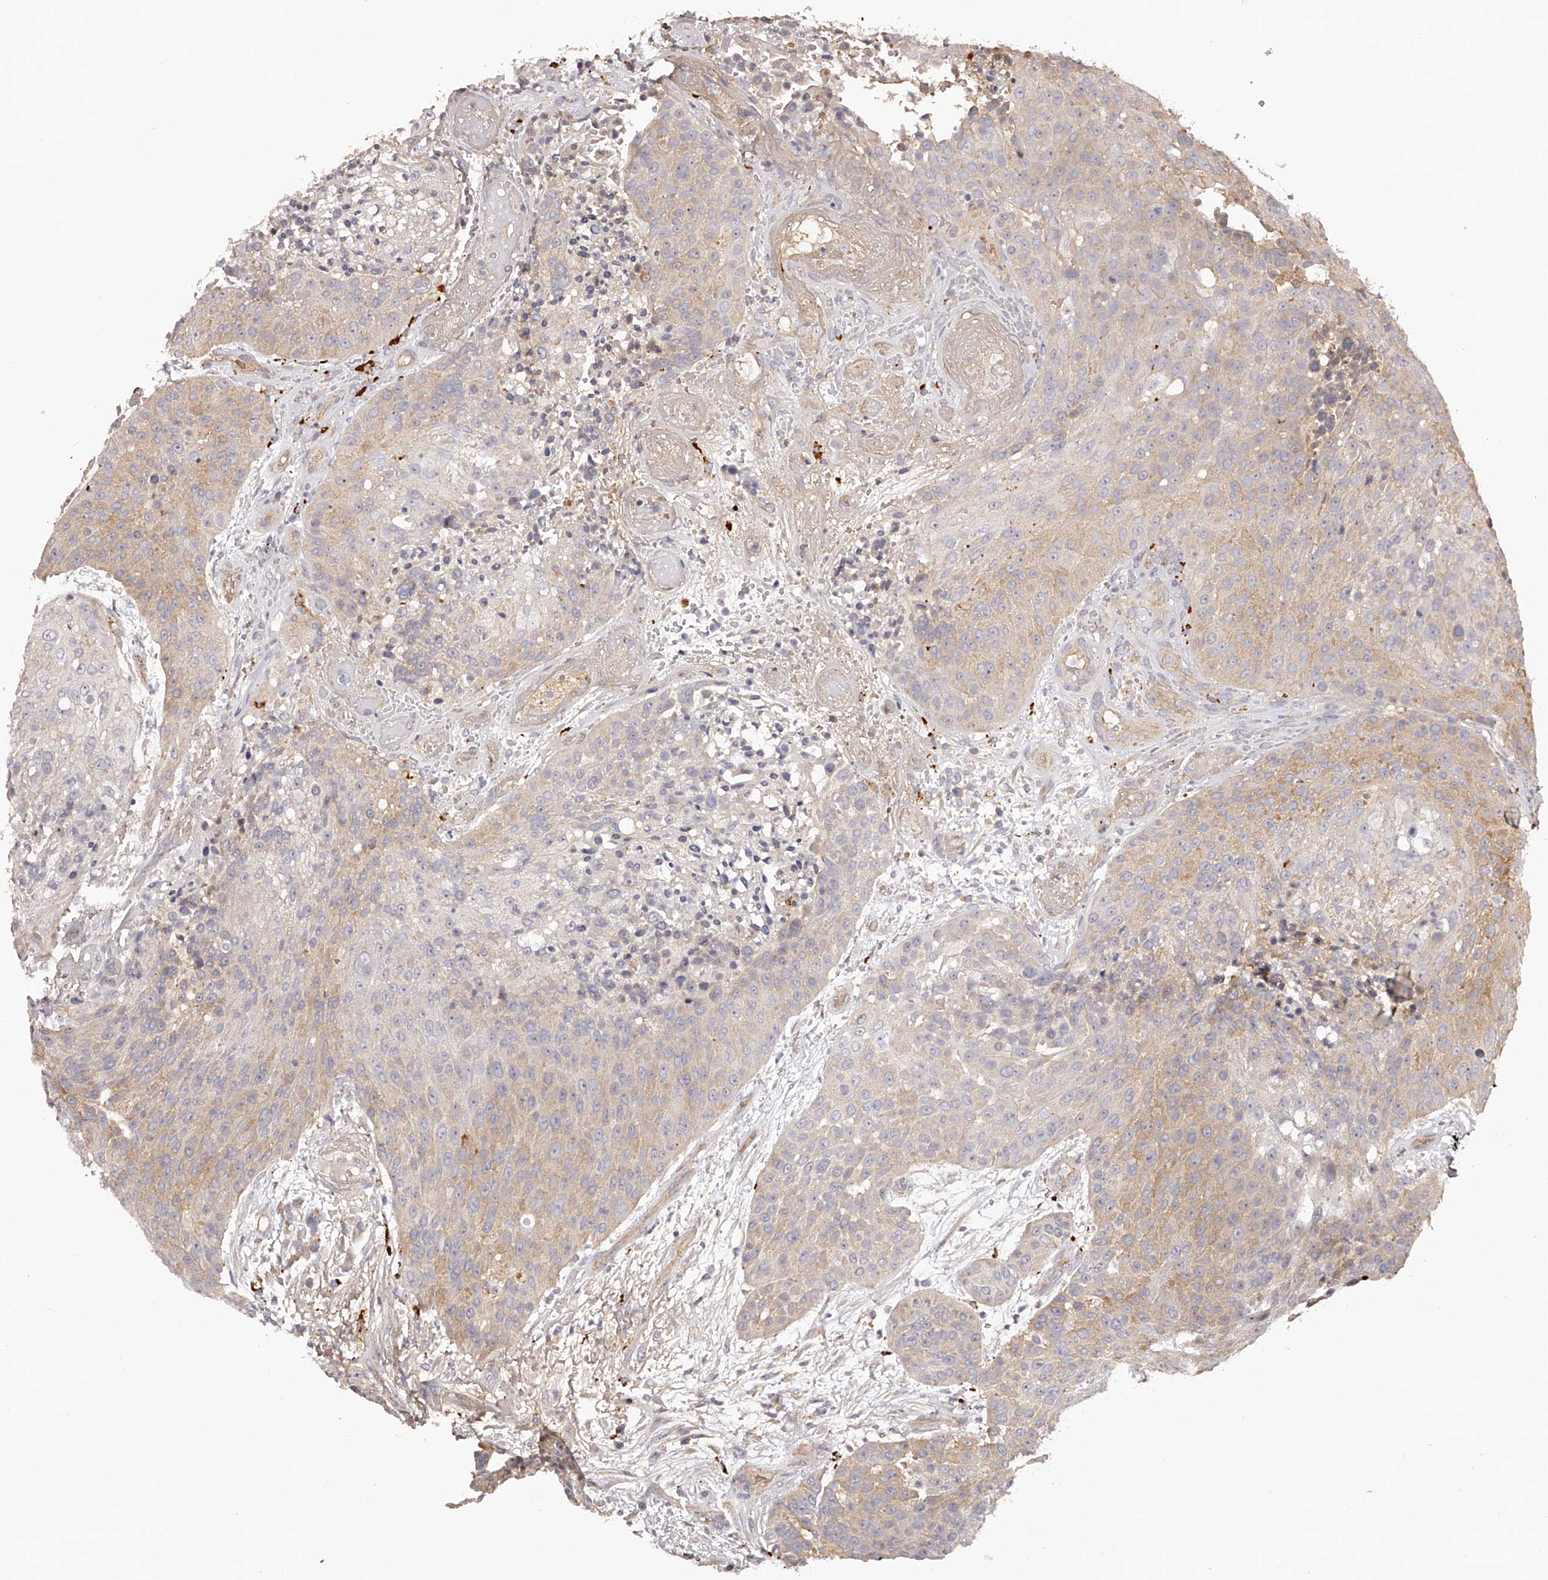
{"staining": {"intensity": "weak", "quantity": ">75%", "location": "cytoplasmic/membranous"}, "tissue": "urothelial cancer", "cell_type": "Tumor cells", "image_type": "cancer", "snomed": [{"axis": "morphology", "description": "Urothelial carcinoma, High grade"}, {"axis": "topography", "description": "Urinary bladder"}], "caption": "Immunohistochemical staining of urothelial cancer shows low levels of weak cytoplasmic/membranous protein staining in about >75% of tumor cells.", "gene": "LTV1", "patient": {"sex": "female", "age": 63}}